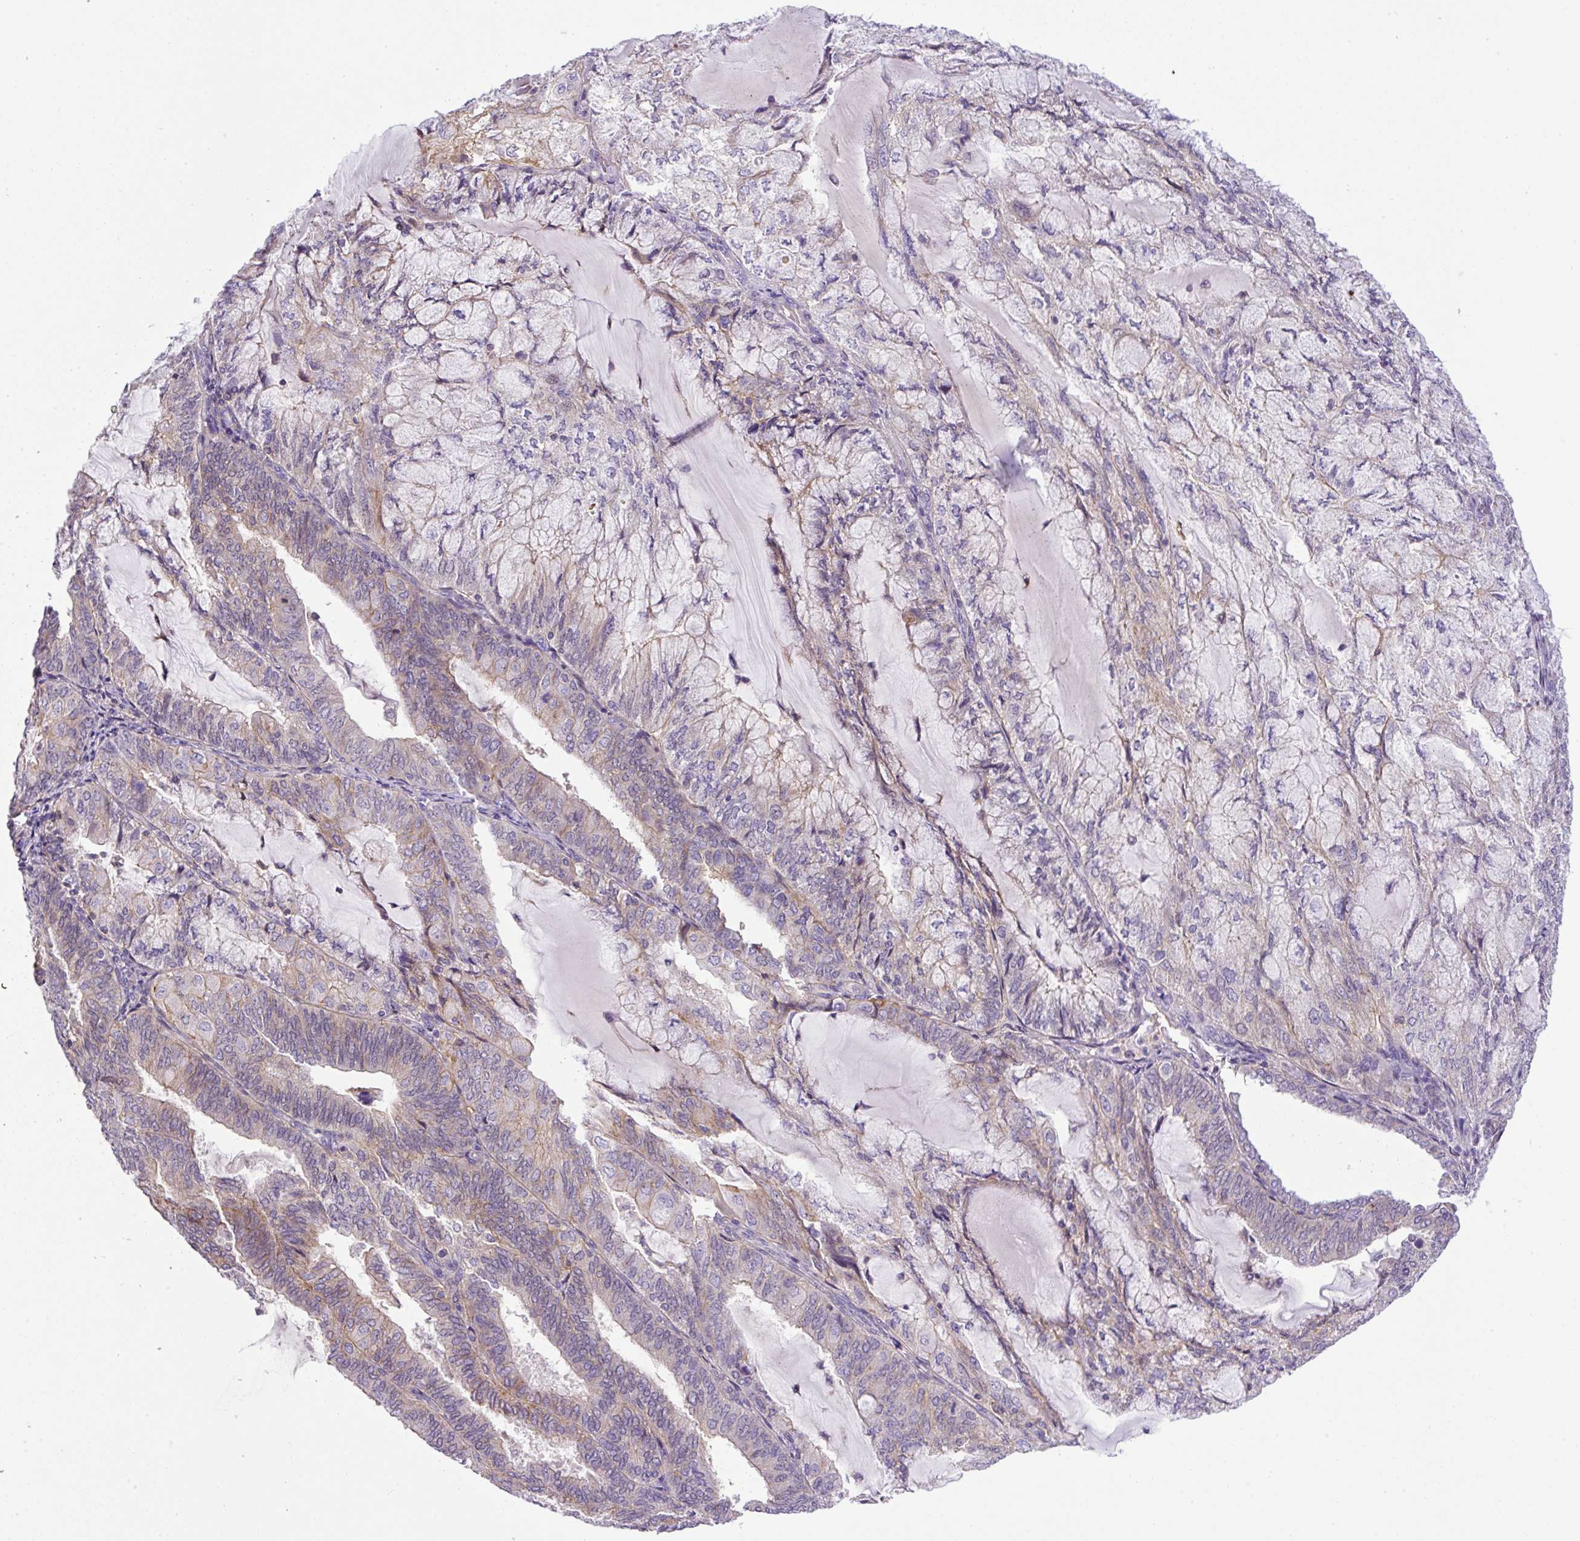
{"staining": {"intensity": "weak", "quantity": "<25%", "location": "cytoplasmic/membranous"}, "tissue": "endometrial cancer", "cell_type": "Tumor cells", "image_type": "cancer", "snomed": [{"axis": "morphology", "description": "Adenocarcinoma, NOS"}, {"axis": "topography", "description": "Endometrium"}], "caption": "High magnification brightfield microscopy of endometrial cancer (adenocarcinoma) stained with DAB (brown) and counterstained with hematoxylin (blue): tumor cells show no significant expression.", "gene": "NPTN", "patient": {"sex": "female", "age": 81}}